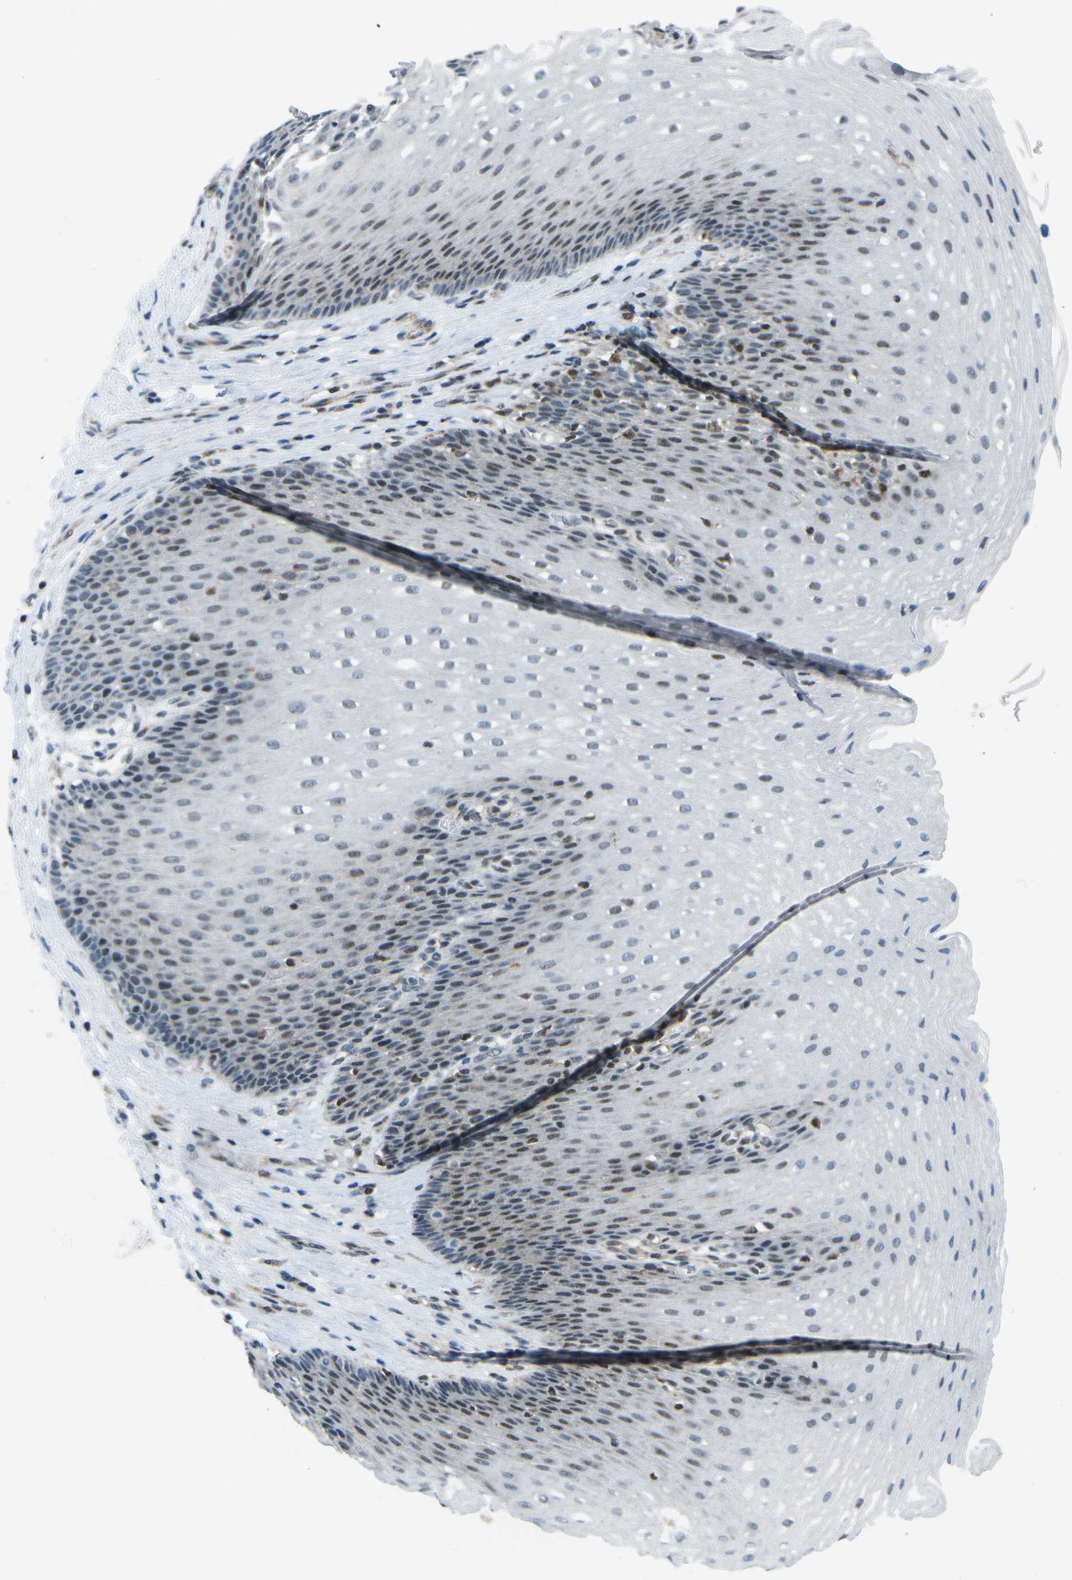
{"staining": {"intensity": "moderate", "quantity": "<25%", "location": "nuclear"}, "tissue": "esophagus", "cell_type": "Squamous epithelial cells", "image_type": "normal", "snomed": [{"axis": "morphology", "description": "Normal tissue, NOS"}, {"axis": "topography", "description": "Esophagus"}], "caption": "Esophagus stained with immunohistochemistry (IHC) shows moderate nuclear expression in approximately <25% of squamous epithelial cells.", "gene": "MBNL1", "patient": {"sex": "male", "age": 48}}